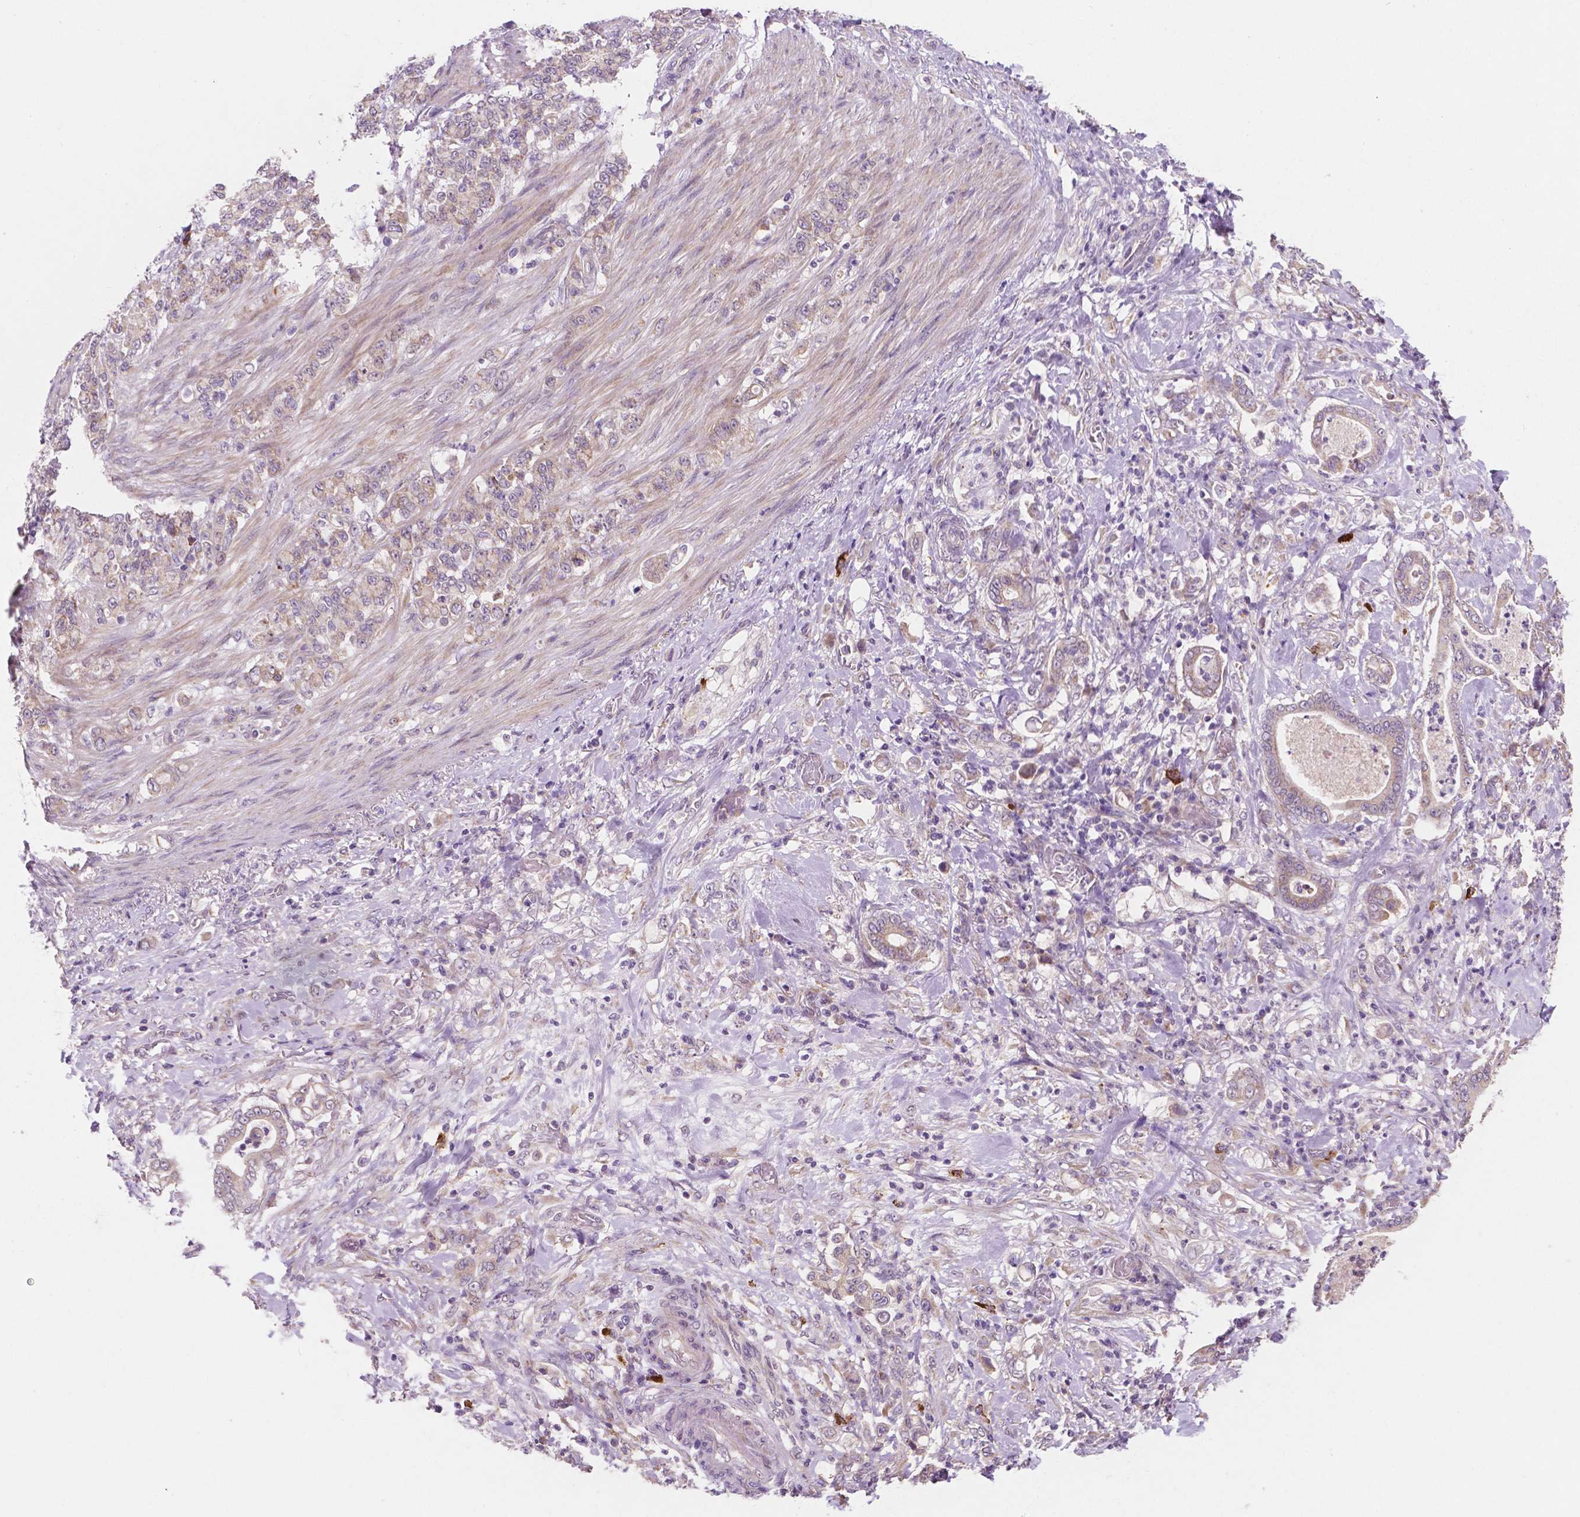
{"staining": {"intensity": "weak", "quantity": ">75%", "location": "cytoplasmic/membranous"}, "tissue": "stomach cancer", "cell_type": "Tumor cells", "image_type": "cancer", "snomed": [{"axis": "morphology", "description": "Adenocarcinoma, NOS"}, {"axis": "topography", "description": "Stomach"}], "caption": "The photomicrograph exhibits immunohistochemical staining of adenocarcinoma (stomach). There is weak cytoplasmic/membranous staining is appreciated in approximately >75% of tumor cells.", "gene": "LRP1B", "patient": {"sex": "female", "age": 79}}